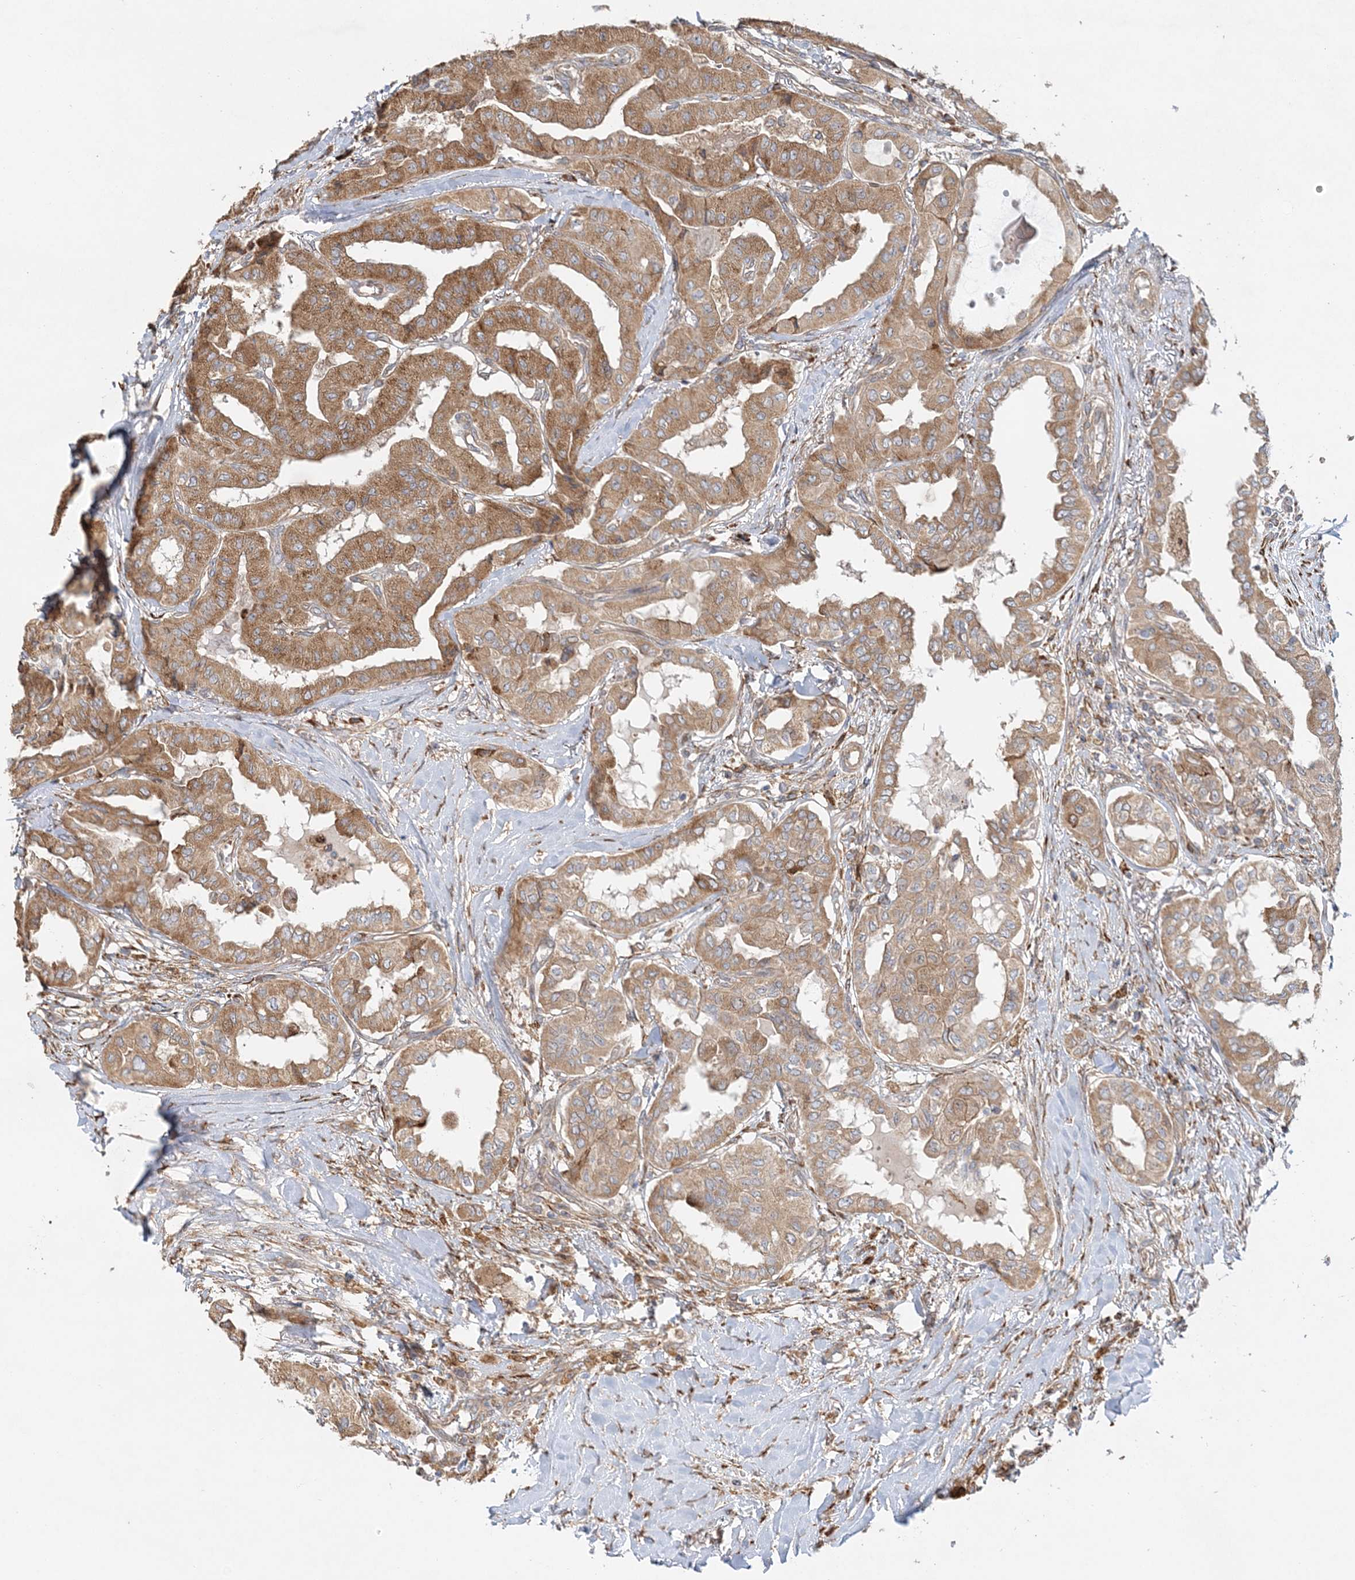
{"staining": {"intensity": "moderate", "quantity": ">75%", "location": "cytoplasmic/membranous"}, "tissue": "thyroid cancer", "cell_type": "Tumor cells", "image_type": "cancer", "snomed": [{"axis": "morphology", "description": "Papillary adenocarcinoma, NOS"}, {"axis": "topography", "description": "Thyroid gland"}], "caption": "Human thyroid cancer (papillary adenocarcinoma) stained with a brown dye reveals moderate cytoplasmic/membranous positive staining in approximately >75% of tumor cells.", "gene": "ZFYVE16", "patient": {"sex": "female", "age": 59}}